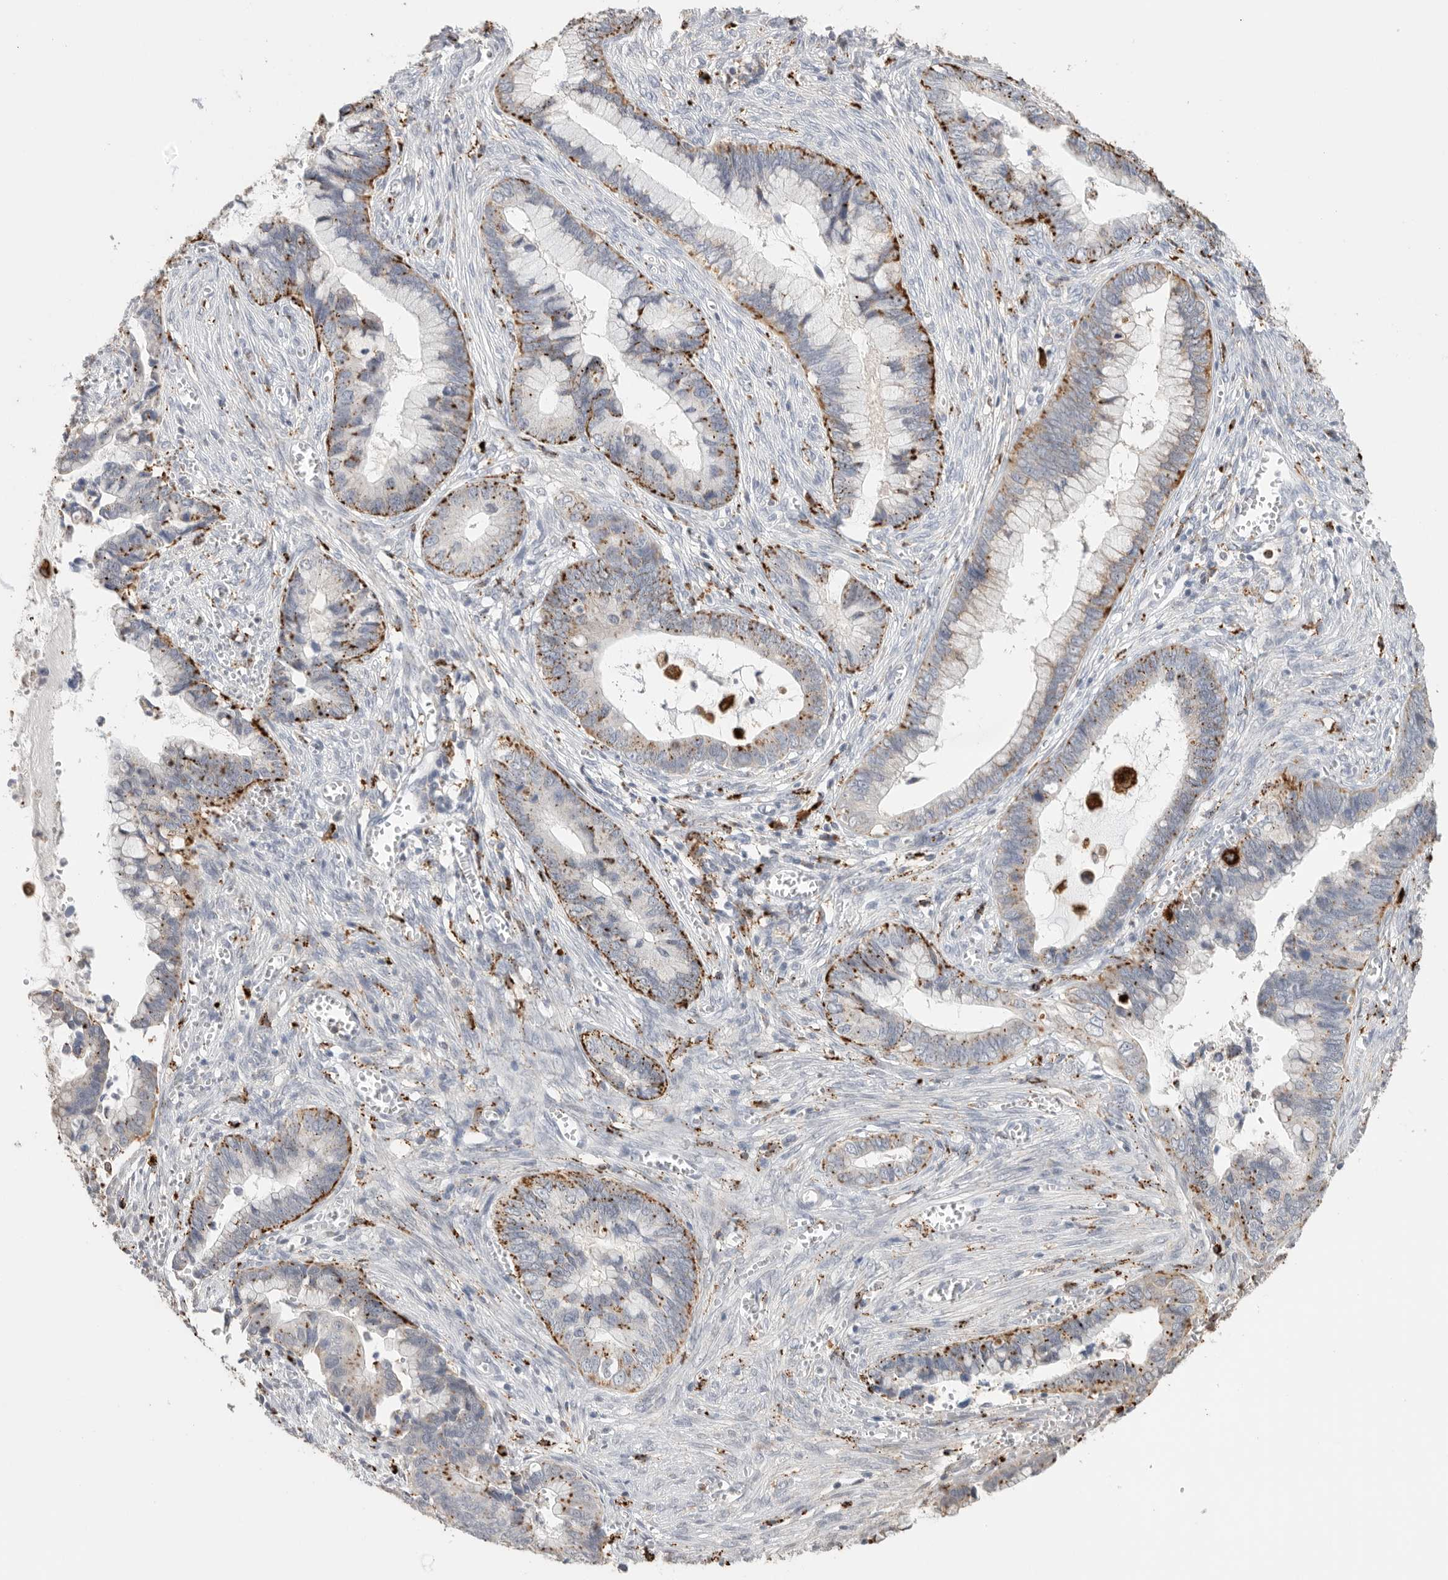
{"staining": {"intensity": "strong", "quantity": "25%-75%", "location": "cytoplasmic/membranous"}, "tissue": "cervical cancer", "cell_type": "Tumor cells", "image_type": "cancer", "snomed": [{"axis": "morphology", "description": "Adenocarcinoma, NOS"}, {"axis": "topography", "description": "Cervix"}], "caption": "Cervical adenocarcinoma was stained to show a protein in brown. There is high levels of strong cytoplasmic/membranous positivity in approximately 25%-75% of tumor cells. Nuclei are stained in blue.", "gene": "GGH", "patient": {"sex": "female", "age": 44}}